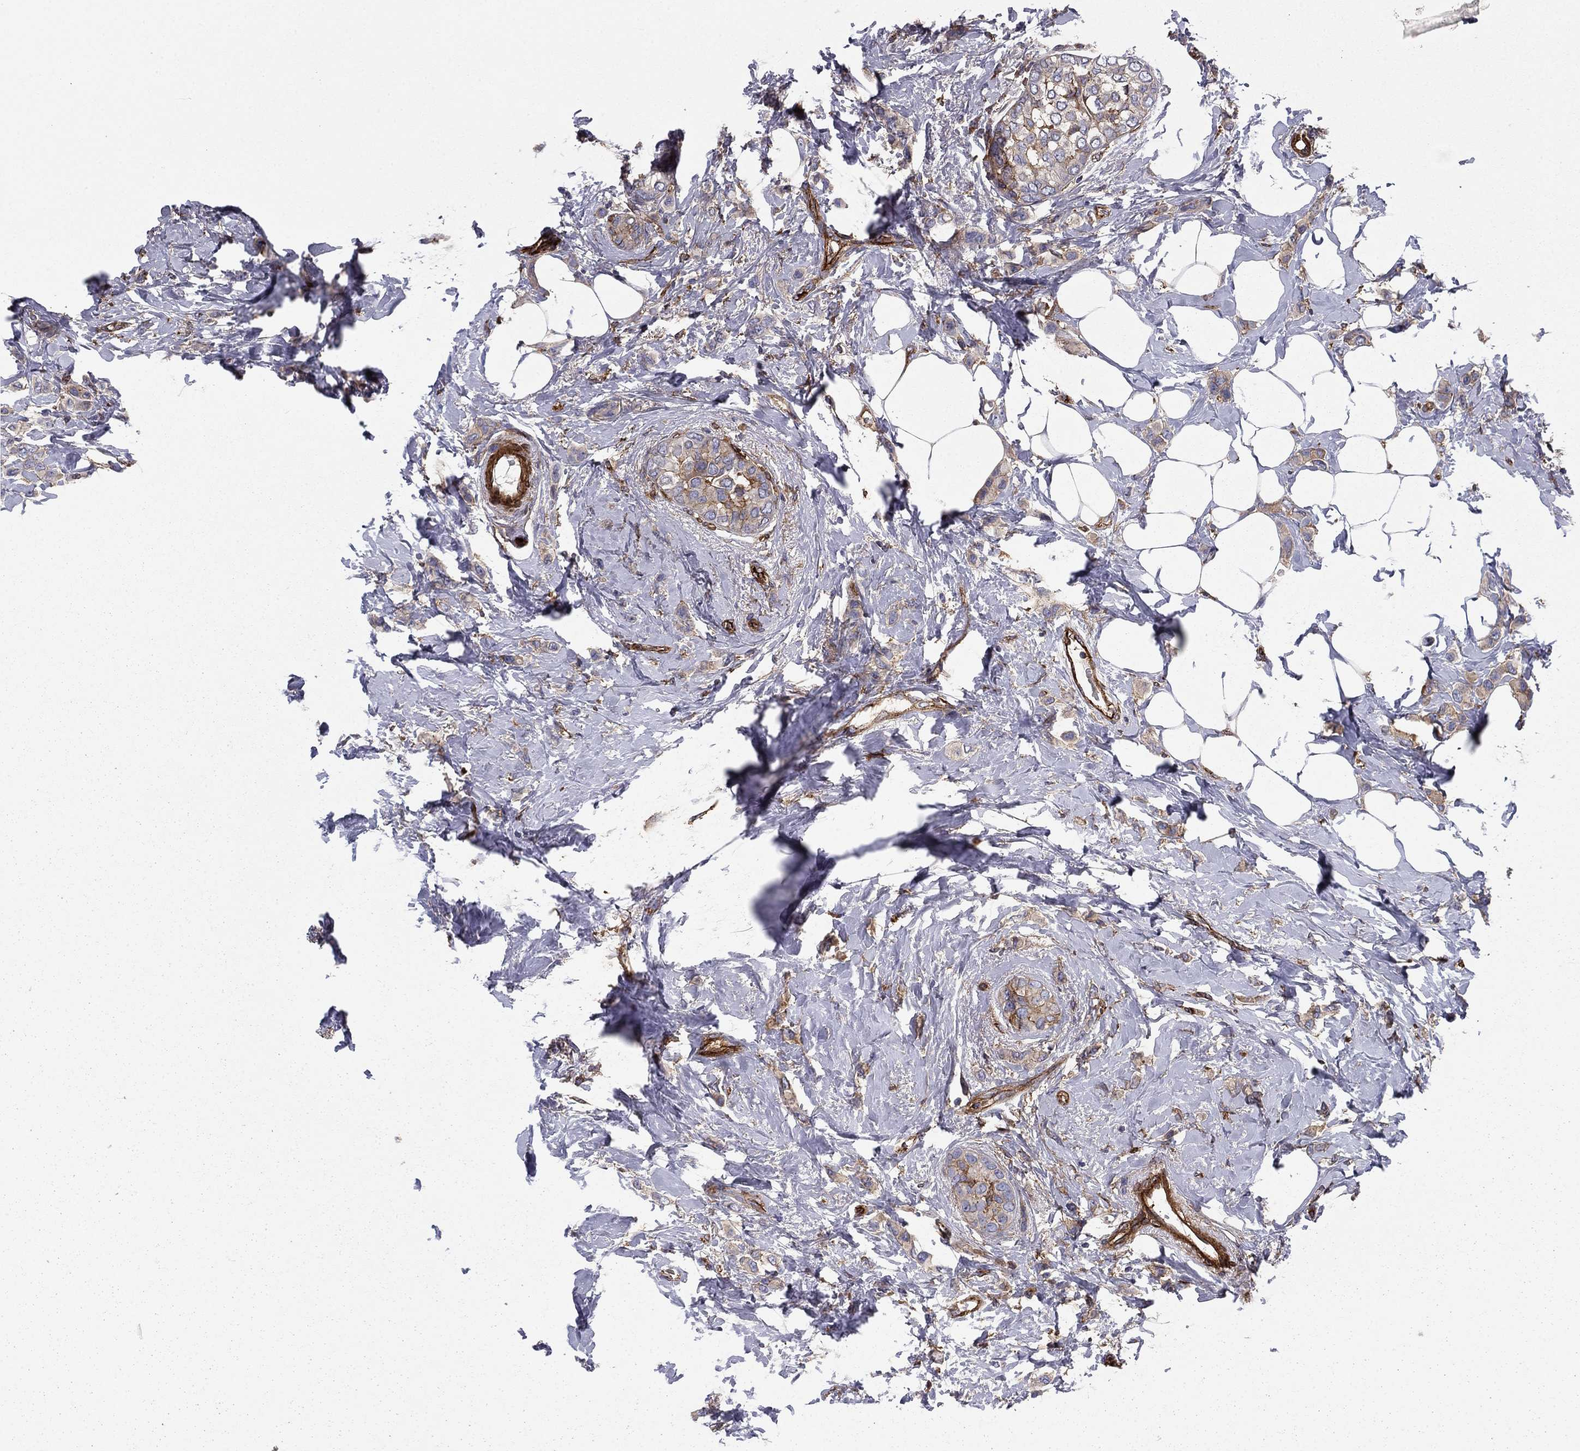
{"staining": {"intensity": "weak", "quantity": "25%-75%", "location": "cytoplasmic/membranous"}, "tissue": "breast cancer", "cell_type": "Tumor cells", "image_type": "cancer", "snomed": [{"axis": "morphology", "description": "Lobular carcinoma"}, {"axis": "topography", "description": "Breast"}], "caption": "This photomicrograph shows immunohistochemistry (IHC) staining of breast cancer (lobular carcinoma), with low weak cytoplasmic/membranous positivity in approximately 25%-75% of tumor cells.", "gene": "EHBP1L1", "patient": {"sex": "female", "age": 66}}